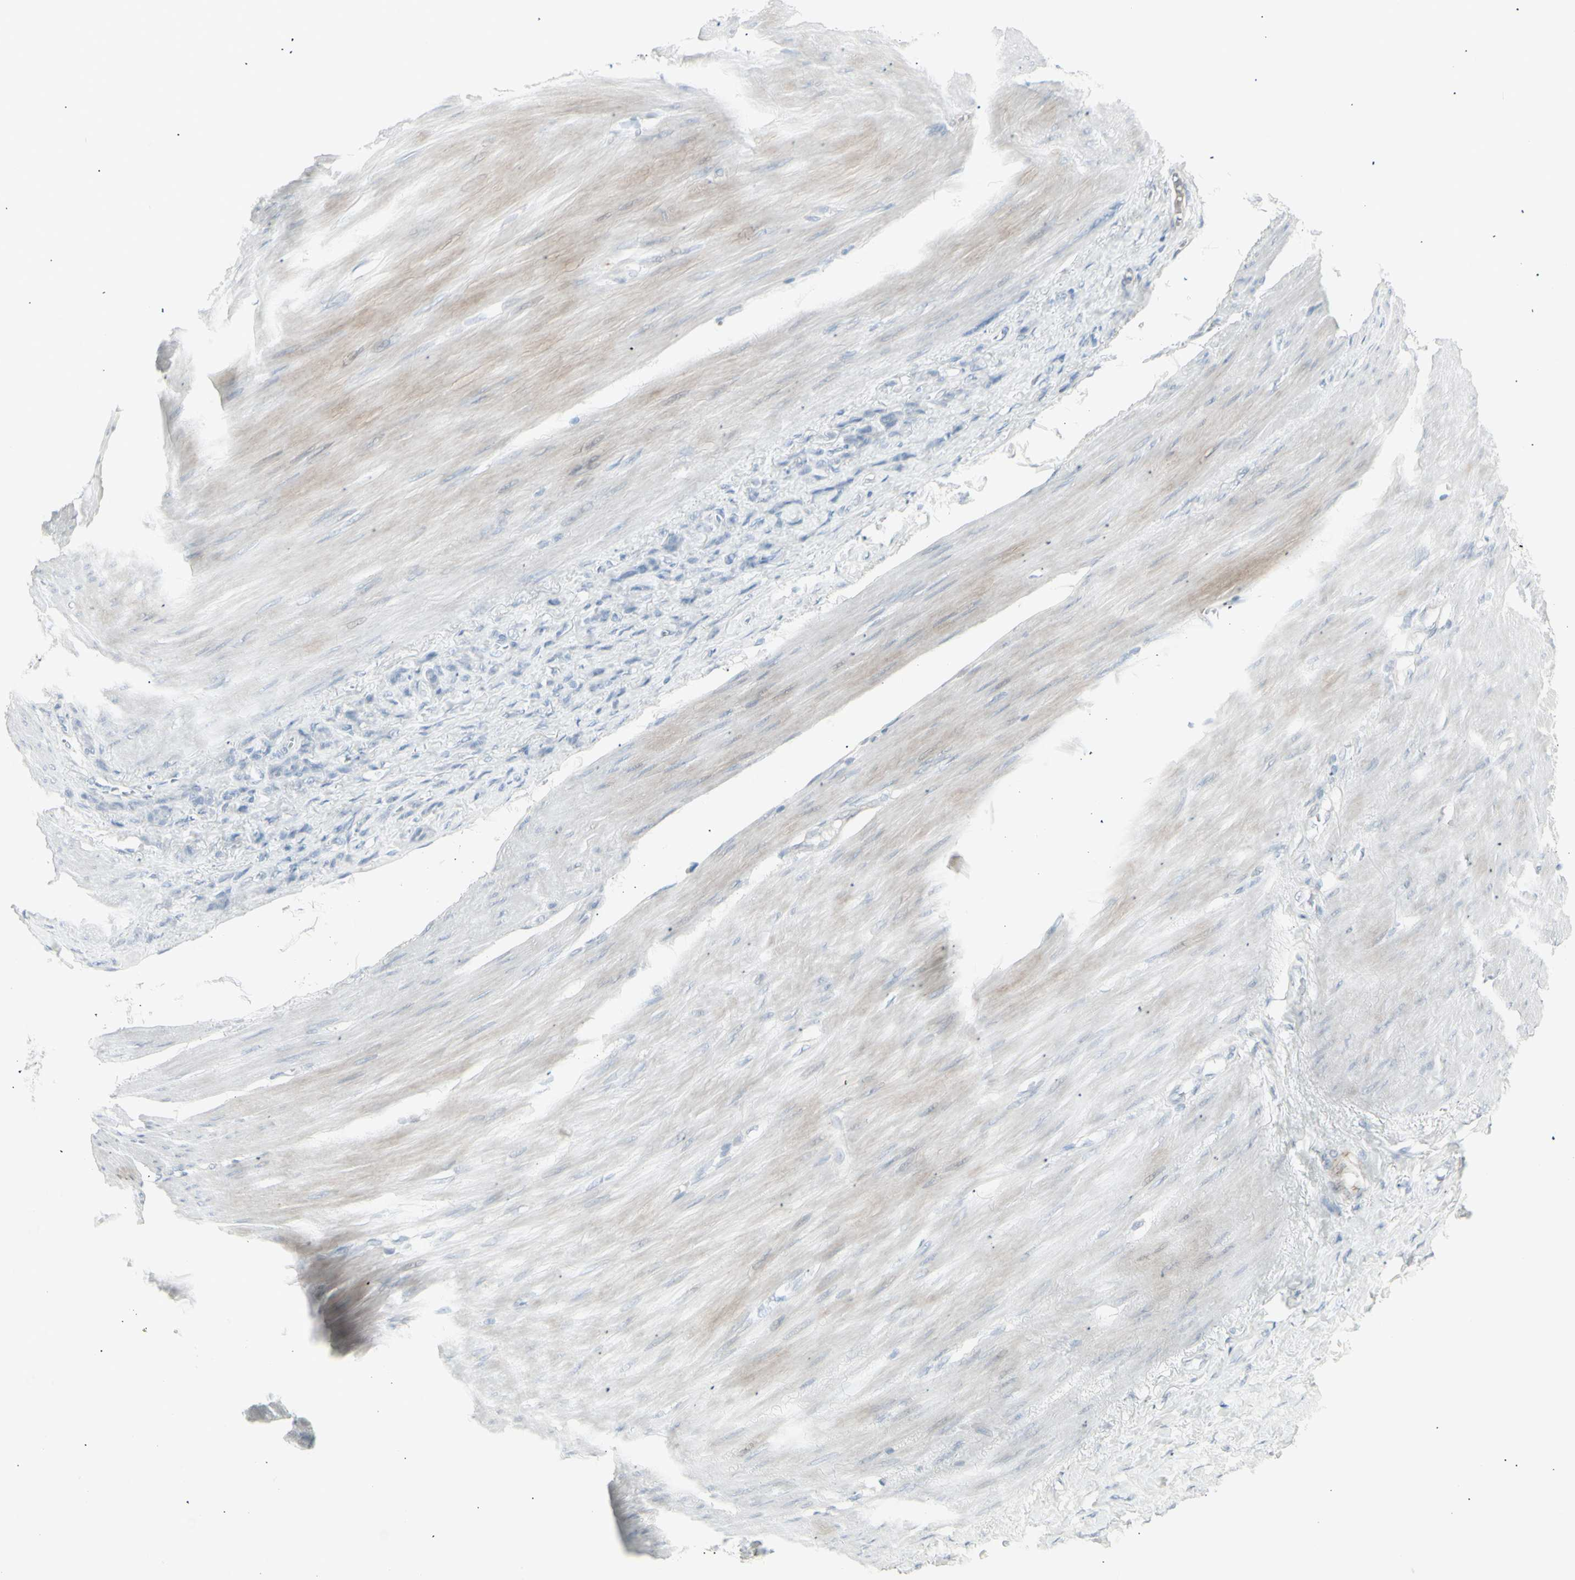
{"staining": {"intensity": "negative", "quantity": "none", "location": "none"}, "tissue": "stomach cancer", "cell_type": "Tumor cells", "image_type": "cancer", "snomed": [{"axis": "morphology", "description": "Adenocarcinoma, NOS"}, {"axis": "topography", "description": "Stomach"}], "caption": "The photomicrograph exhibits no staining of tumor cells in stomach cancer (adenocarcinoma). The staining is performed using DAB (3,3'-diaminobenzidine) brown chromogen with nuclei counter-stained in using hematoxylin.", "gene": "YBX2", "patient": {"sex": "male", "age": 82}}